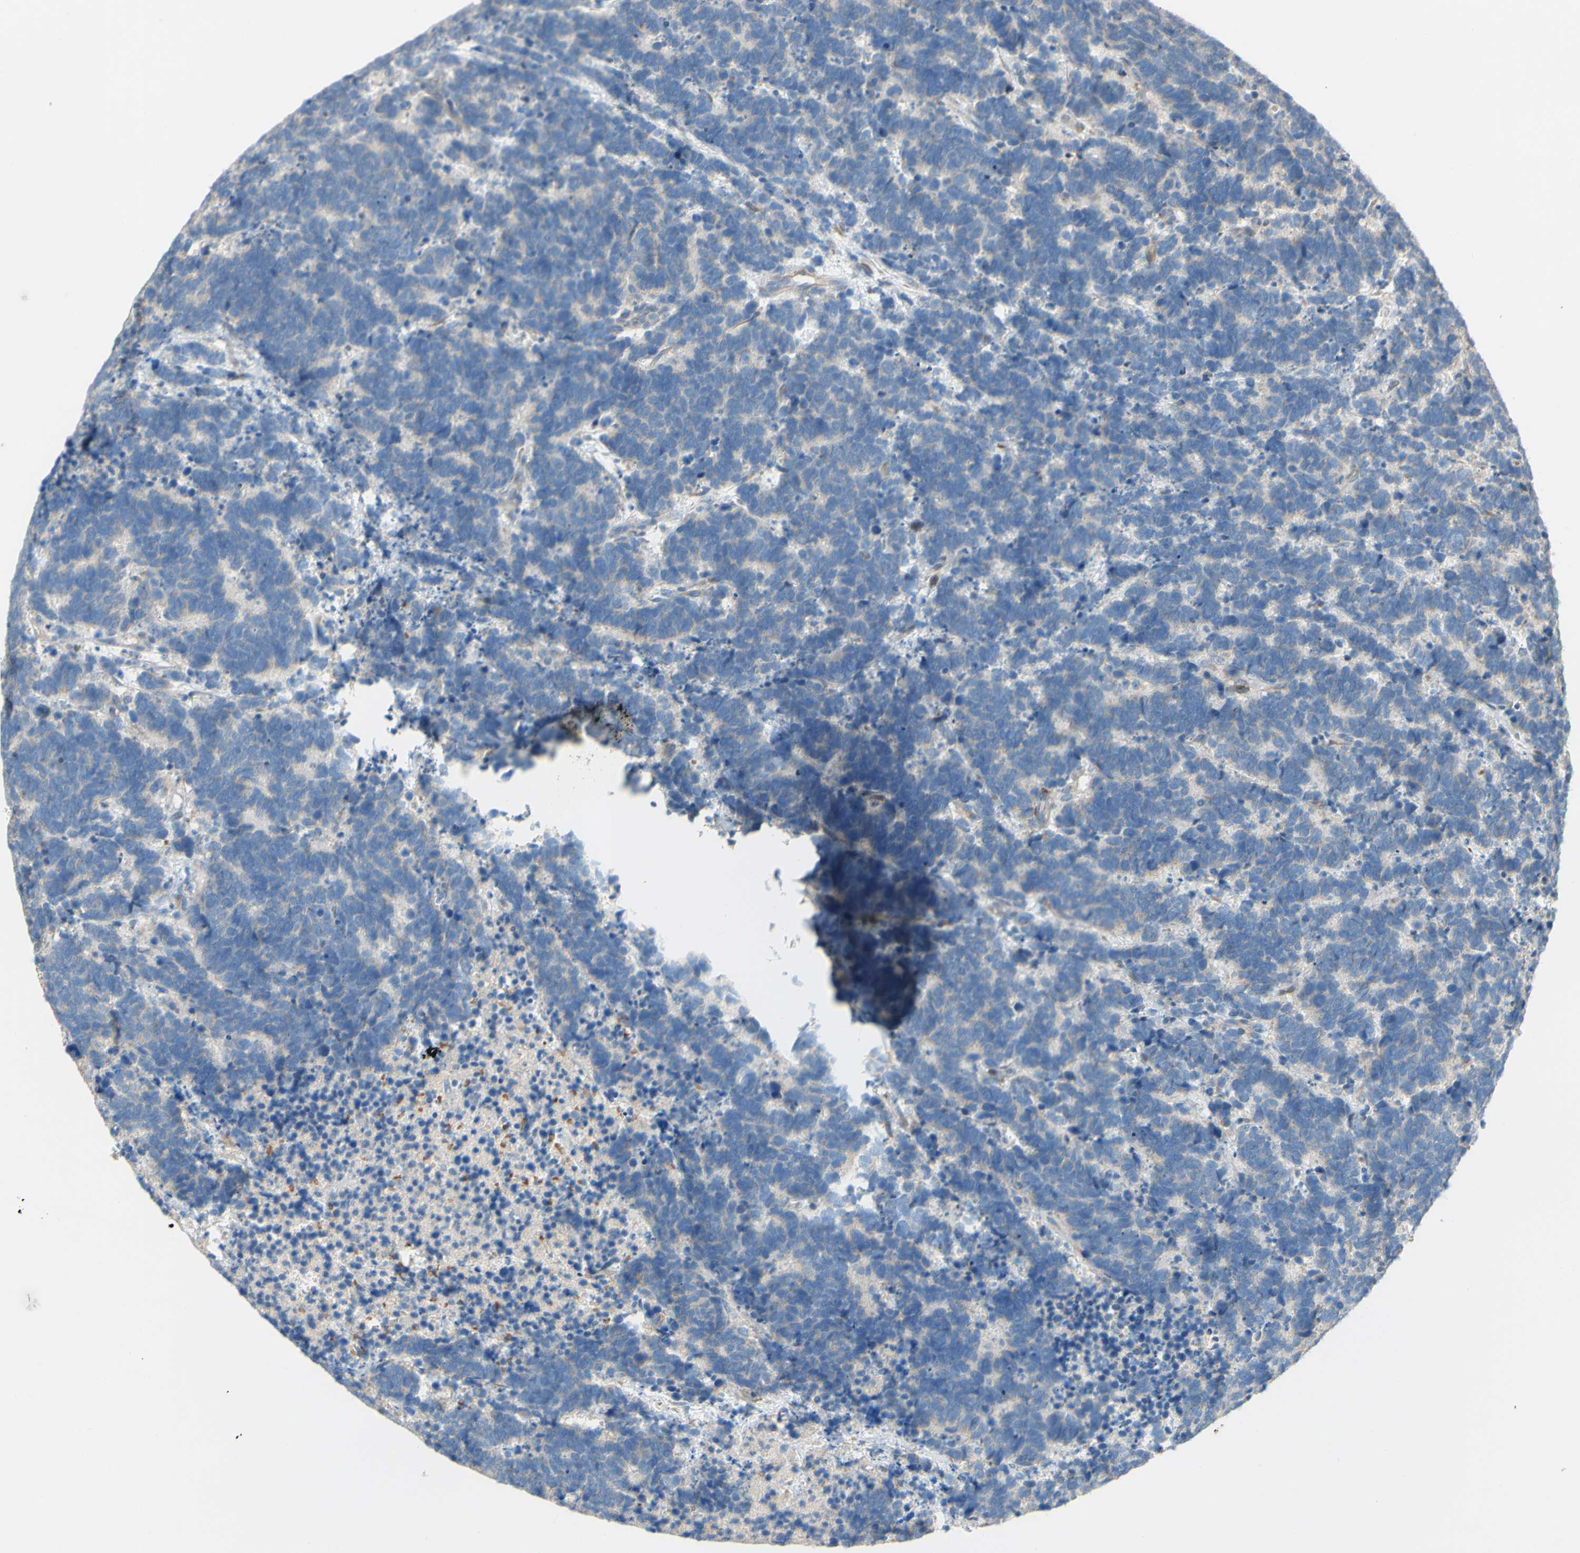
{"staining": {"intensity": "negative", "quantity": "none", "location": "none"}, "tissue": "carcinoid", "cell_type": "Tumor cells", "image_type": "cancer", "snomed": [{"axis": "morphology", "description": "Carcinoma, NOS"}, {"axis": "morphology", "description": "Carcinoid, malignant, NOS"}, {"axis": "topography", "description": "Urinary bladder"}], "caption": "Human carcinoma stained for a protein using IHC exhibits no positivity in tumor cells.", "gene": "DKK3", "patient": {"sex": "male", "age": 57}}